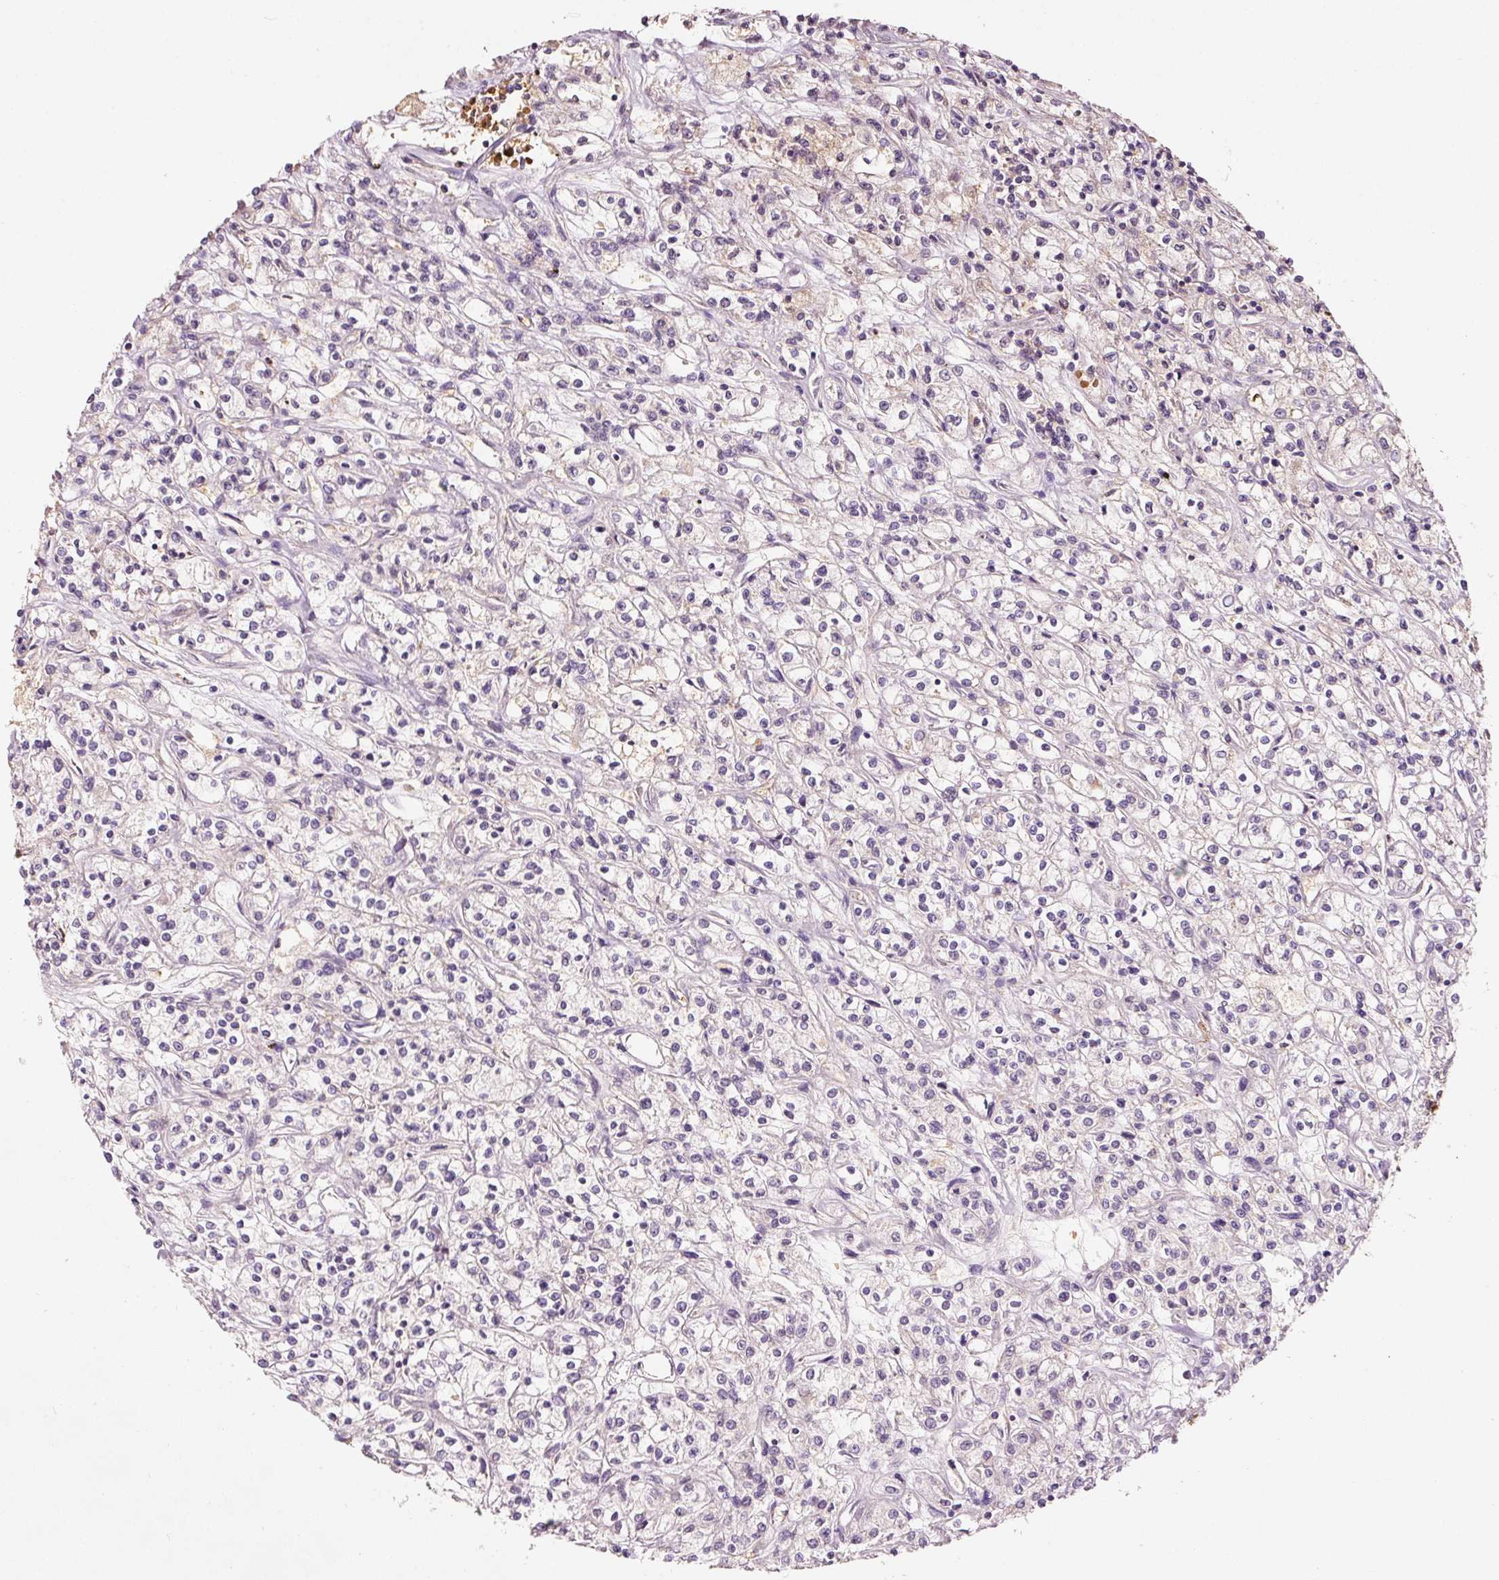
{"staining": {"intensity": "negative", "quantity": "none", "location": "none"}, "tissue": "renal cancer", "cell_type": "Tumor cells", "image_type": "cancer", "snomed": [{"axis": "morphology", "description": "Adenocarcinoma, NOS"}, {"axis": "topography", "description": "Kidney"}], "caption": "Renal cancer stained for a protein using IHC displays no staining tumor cells.", "gene": "ZNF460", "patient": {"sex": "female", "age": 59}}